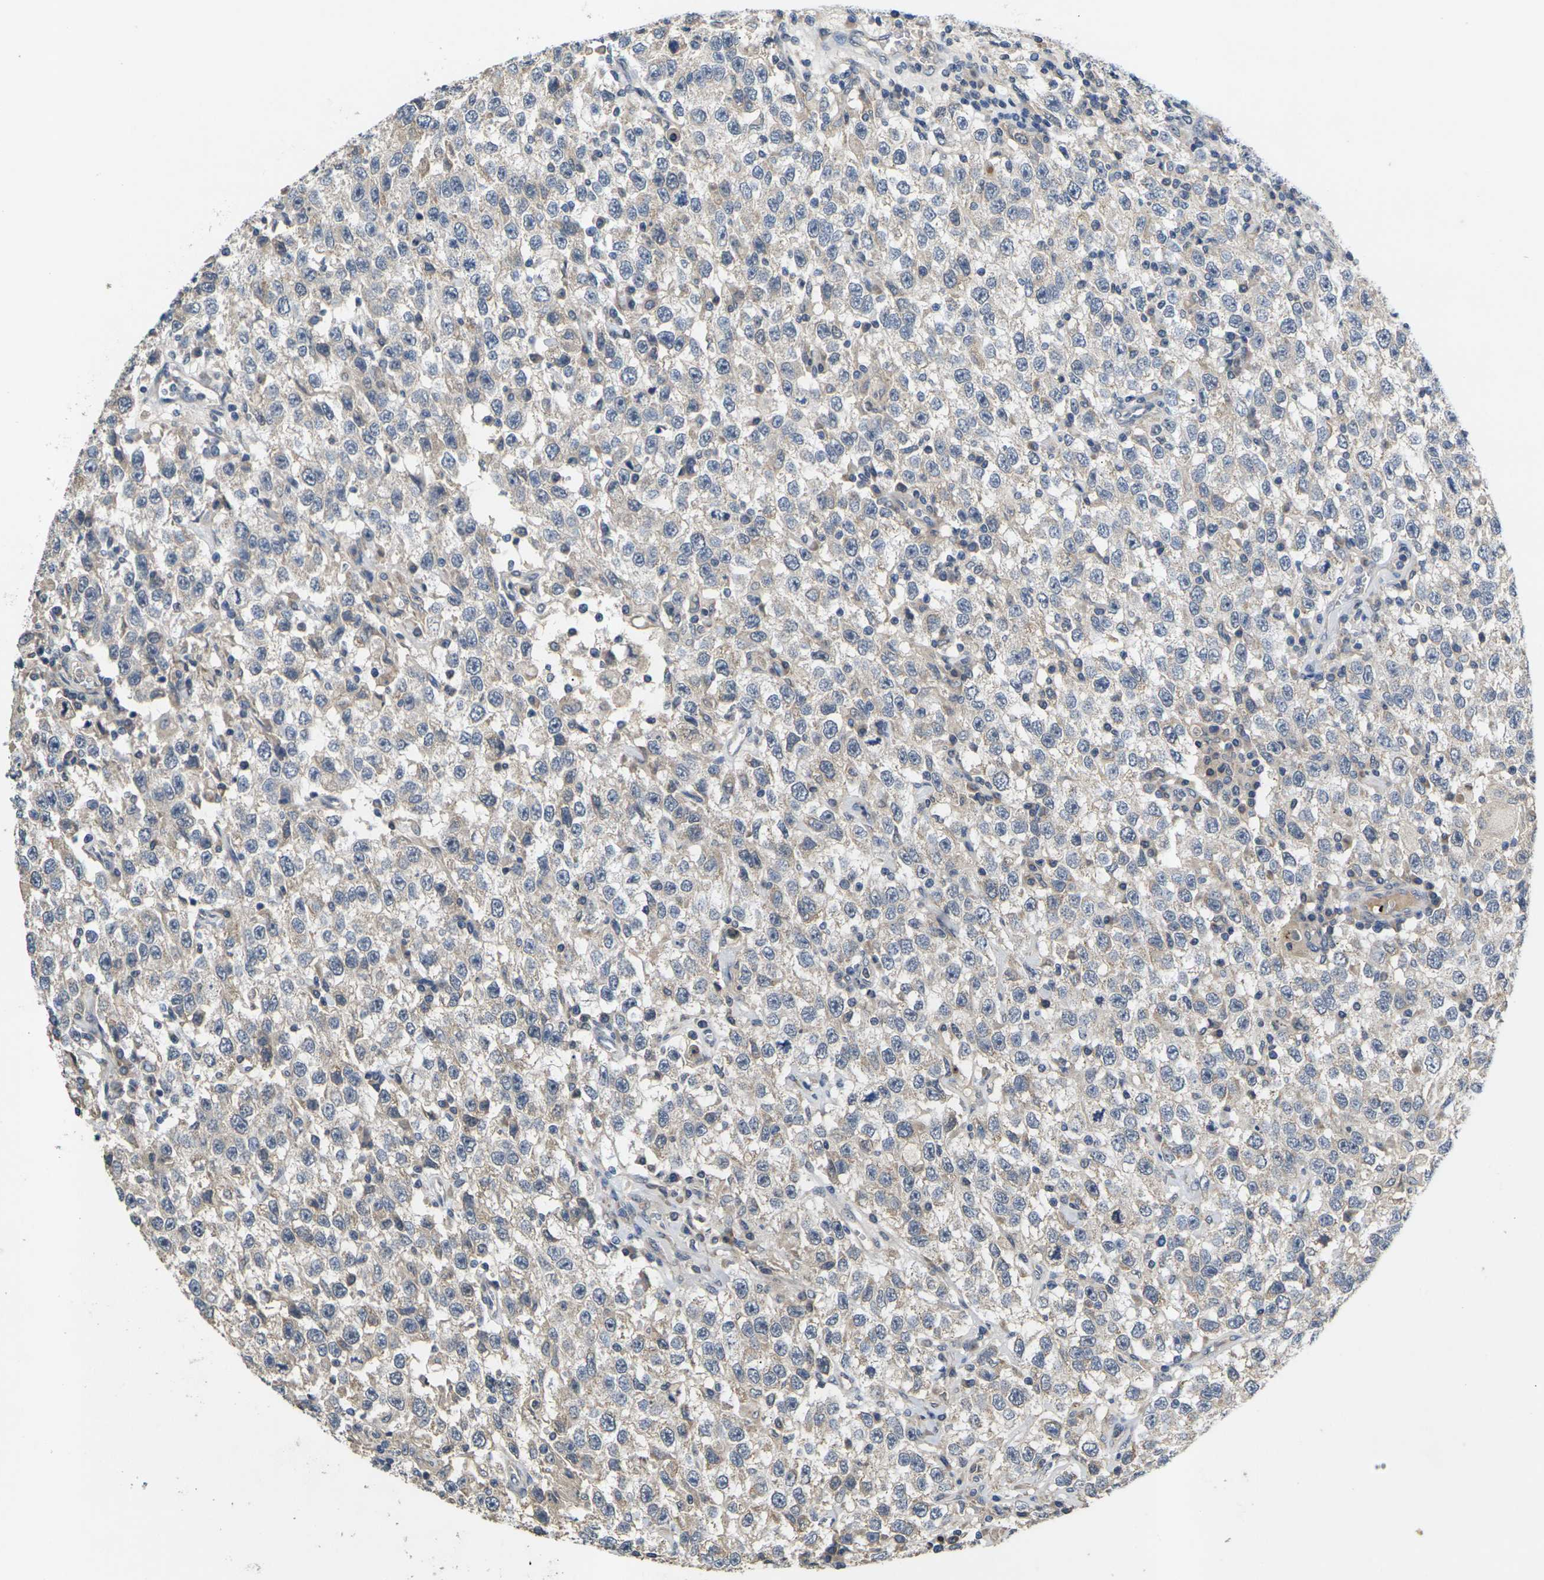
{"staining": {"intensity": "negative", "quantity": "none", "location": "none"}, "tissue": "testis cancer", "cell_type": "Tumor cells", "image_type": "cancer", "snomed": [{"axis": "morphology", "description": "Seminoma, NOS"}, {"axis": "topography", "description": "Testis"}], "caption": "Tumor cells show no significant staining in seminoma (testis).", "gene": "SLC2A2", "patient": {"sex": "male", "age": 41}}